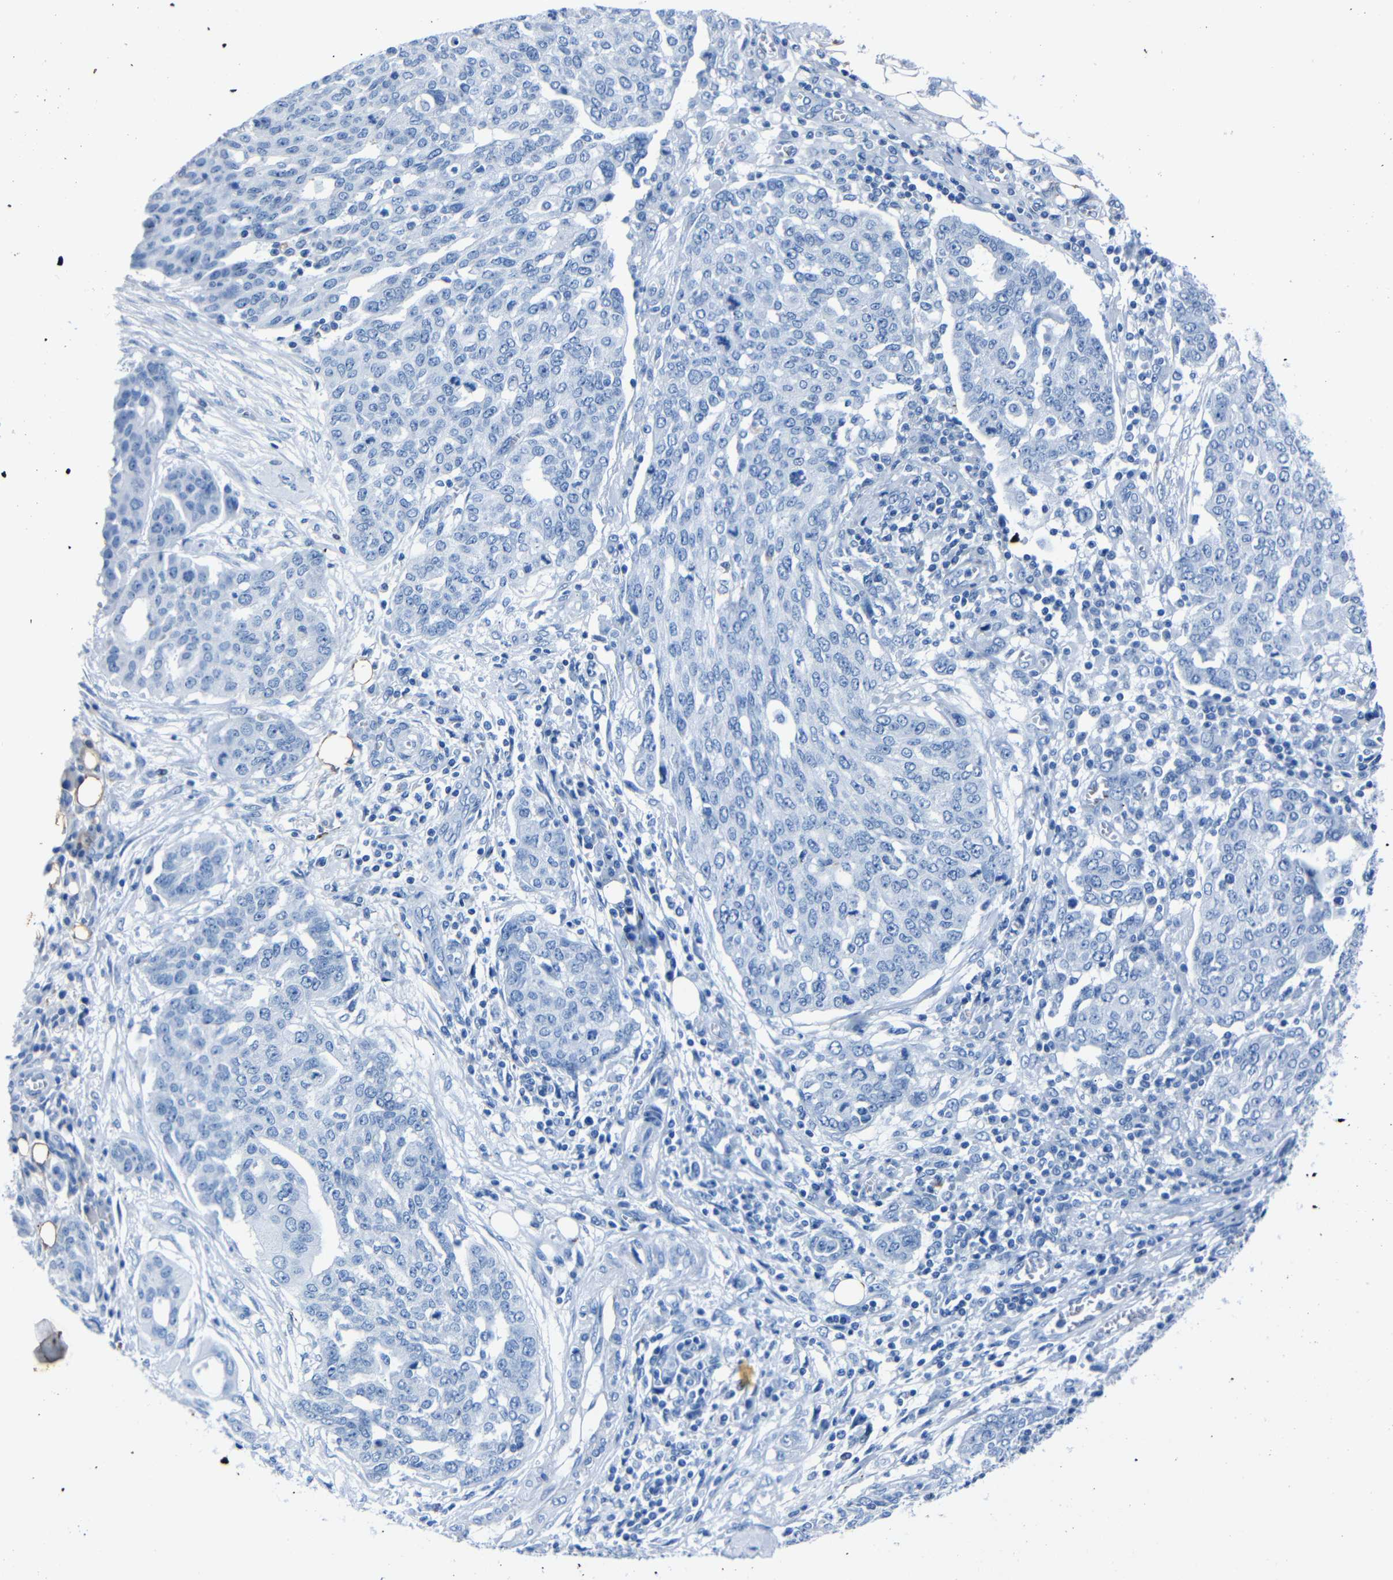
{"staining": {"intensity": "negative", "quantity": "none", "location": "none"}, "tissue": "ovarian cancer", "cell_type": "Tumor cells", "image_type": "cancer", "snomed": [{"axis": "morphology", "description": "Cystadenocarcinoma, serous, NOS"}, {"axis": "topography", "description": "Soft tissue"}, {"axis": "topography", "description": "Ovary"}], "caption": "Tumor cells show no significant protein positivity in ovarian serous cystadenocarcinoma. (DAB immunohistochemistry (IHC), high magnification).", "gene": "CLDN11", "patient": {"sex": "female", "age": 57}}